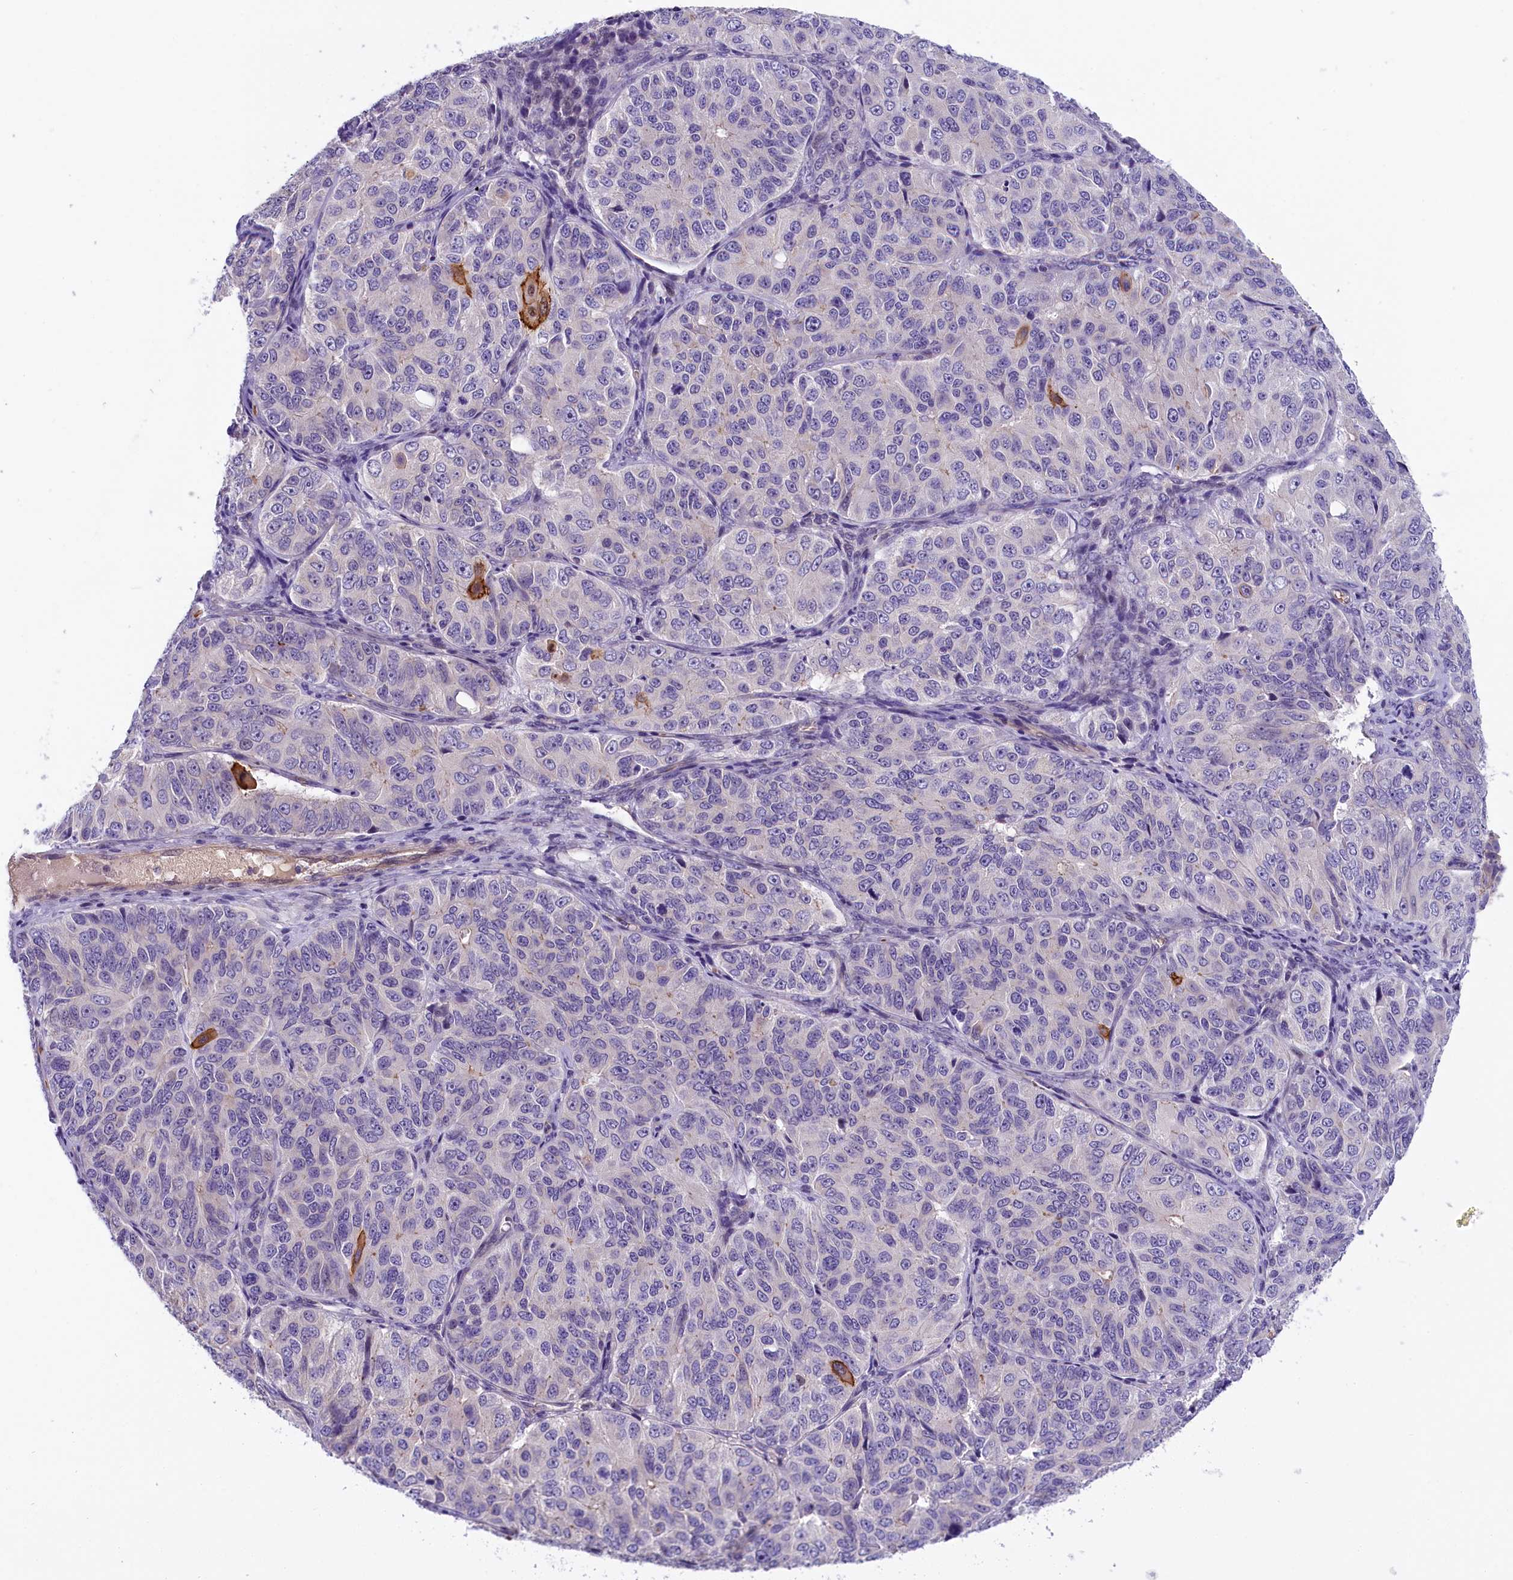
{"staining": {"intensity": "negative", "quantity": "none", "location": "none"}, "tissue": "ovarian cancer", "cell_type": "Tumor cells", "image_type": "cancer", "snomed": [{"axis": "morphology", "description": "Carcinoma, endometroid"}, {"axis": "topography", "description": "Ovary"}], "caption": "Immunohistochemistry of endometroid carcinoma (ovarian) demonstrates no staining in tumor cells. The staining was performed using DAB (3,3'-diaminobenzidine) to visualize the protein expression in brown, while the nuclei were stained in blue with hematoxylin (Magnification: 20x).", "gene": "CCDC32", "patient": {"sex": "female", "age": 51}}